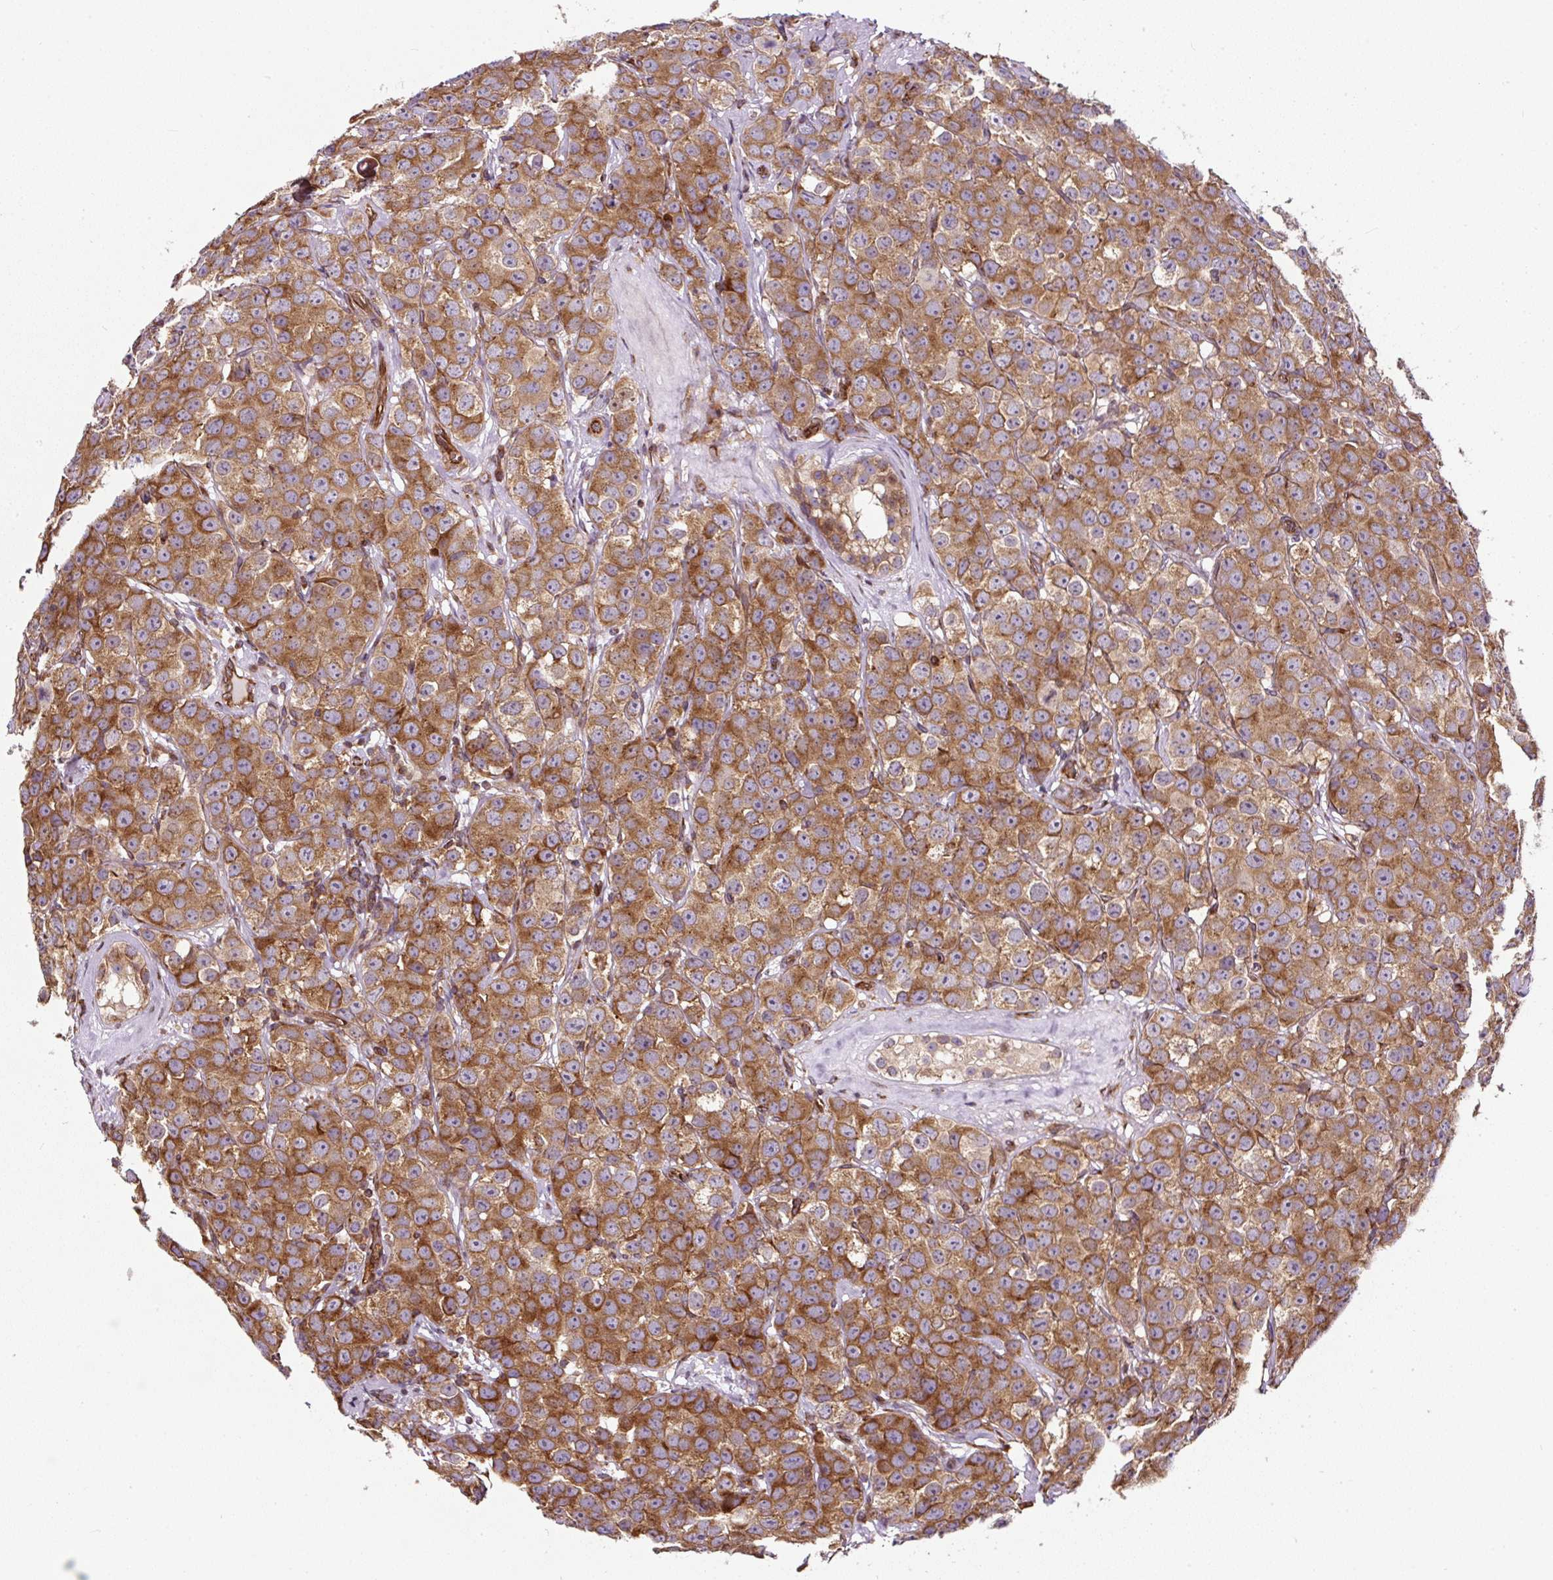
{"staining": {"intensity": "moderate", "quantity": ">75%", "location": "cytoplasmic/membranous"}, "tissue": "testis cancer", "cell_type": "Tumor cells", "image_type": "cancer", "snomed": [{"axis": "morphology", "description": "Seminoma, NOS"}, {"axis": "topography", "description": "Testis"}], "caption": "Approximately >75% of tumor cells in testis seminoma exhibit moderate cytoplasmic/membranous protein staining as visualized by brown immunohistochemical staining.", "gene": "KDM4E", "patient": {"sex": "male", "age": 28}}